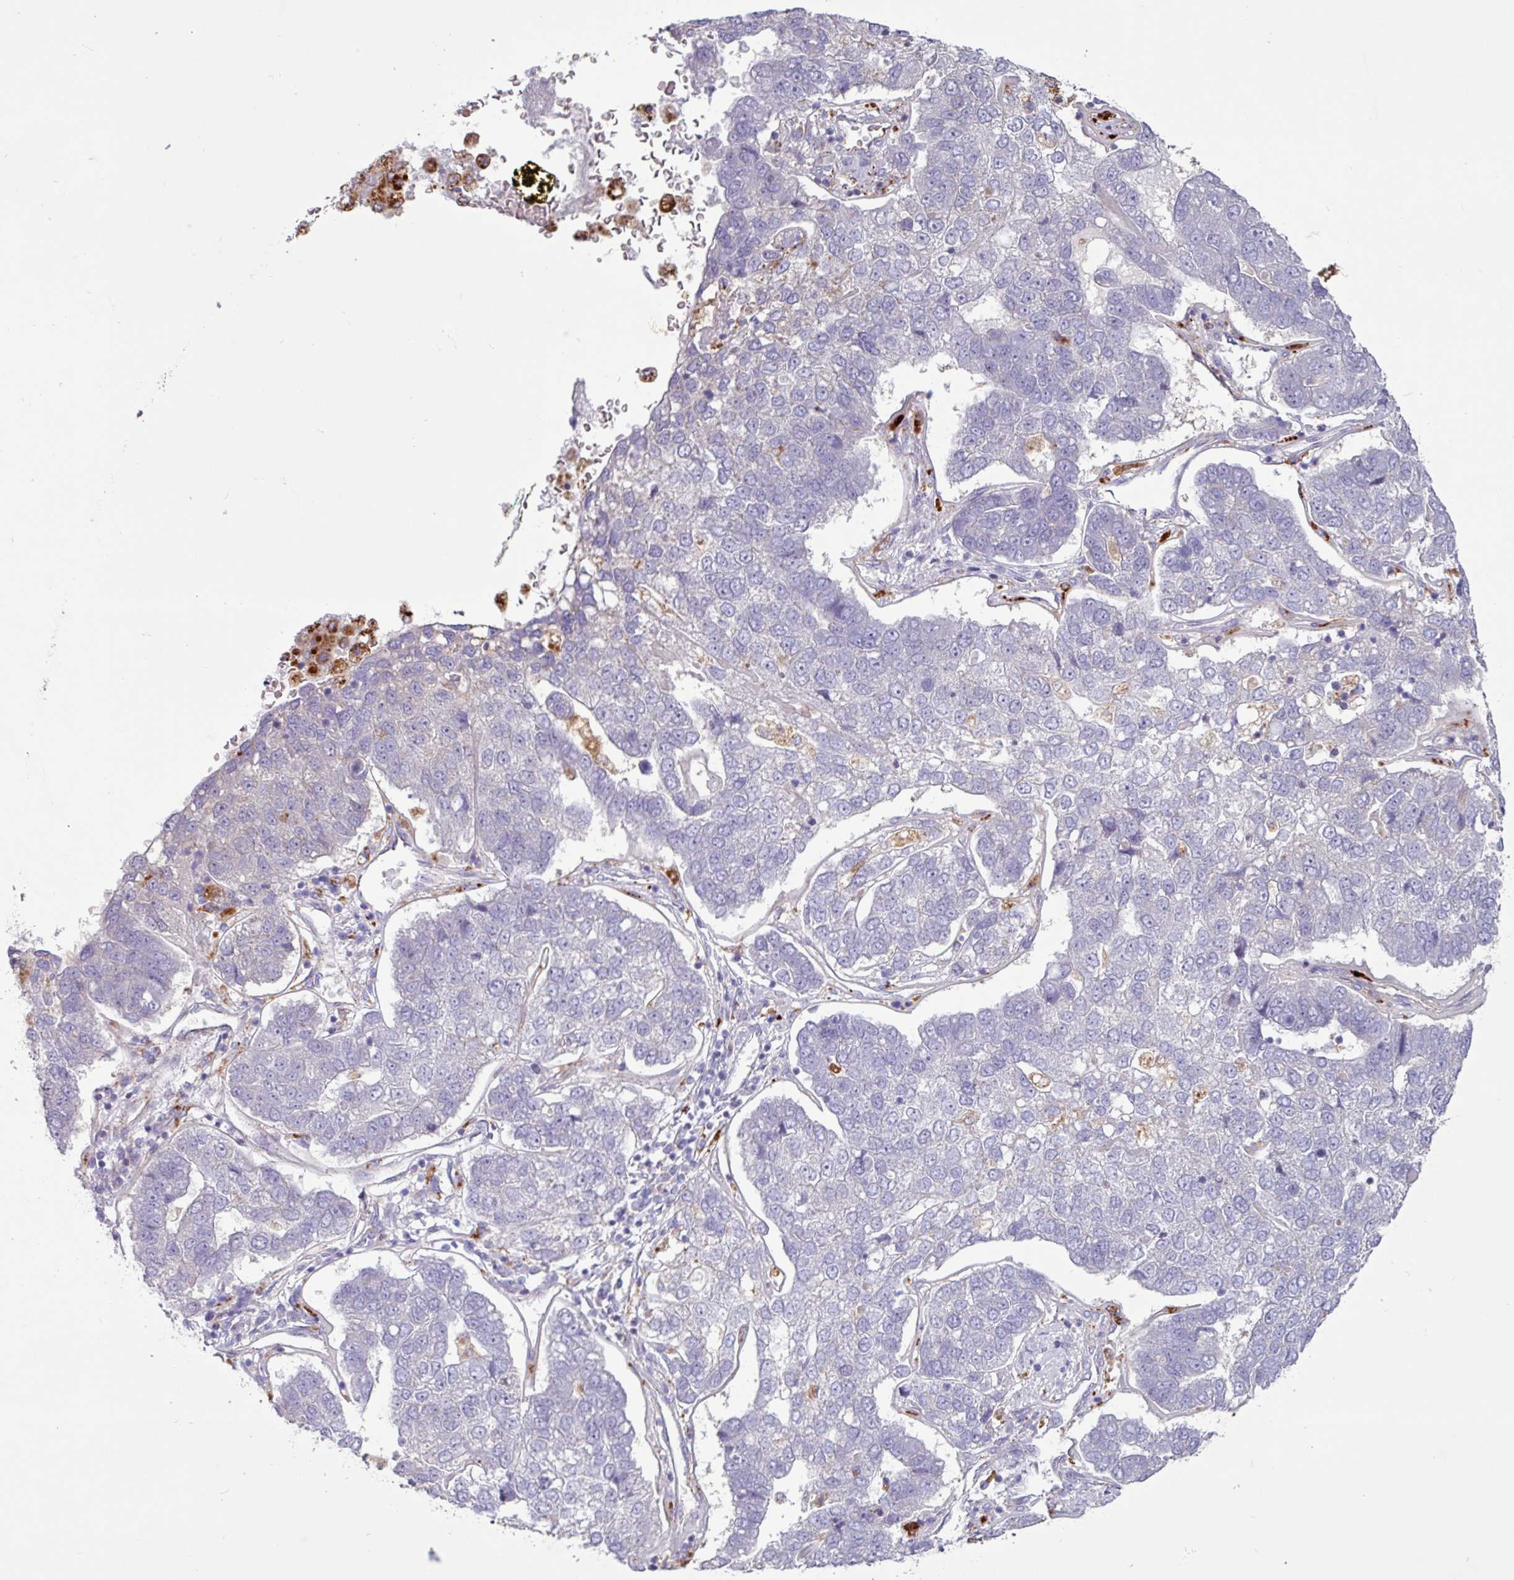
{"staining": {"intensity": "negative", "quantity": "none", "location": "none"}, "tissue": "pancreatic cancer", "cell_type": "Tumor cells", "image_type": "cancer", "snomed": [{"axis": "morphology", "description": "Adenocarcinoma, NOS"}, {"axis": "topography", "description": "Pancreas"}], "caption": "Immunohistochemistry micrograph of neoplastic tissue: pancreatic cancer (adenocarcinoma) stained with DAB reveals no significant protein positivity in tumor cells.", "gene": "AMIGO2", "patient": {"sex": "female", "age": 61}}